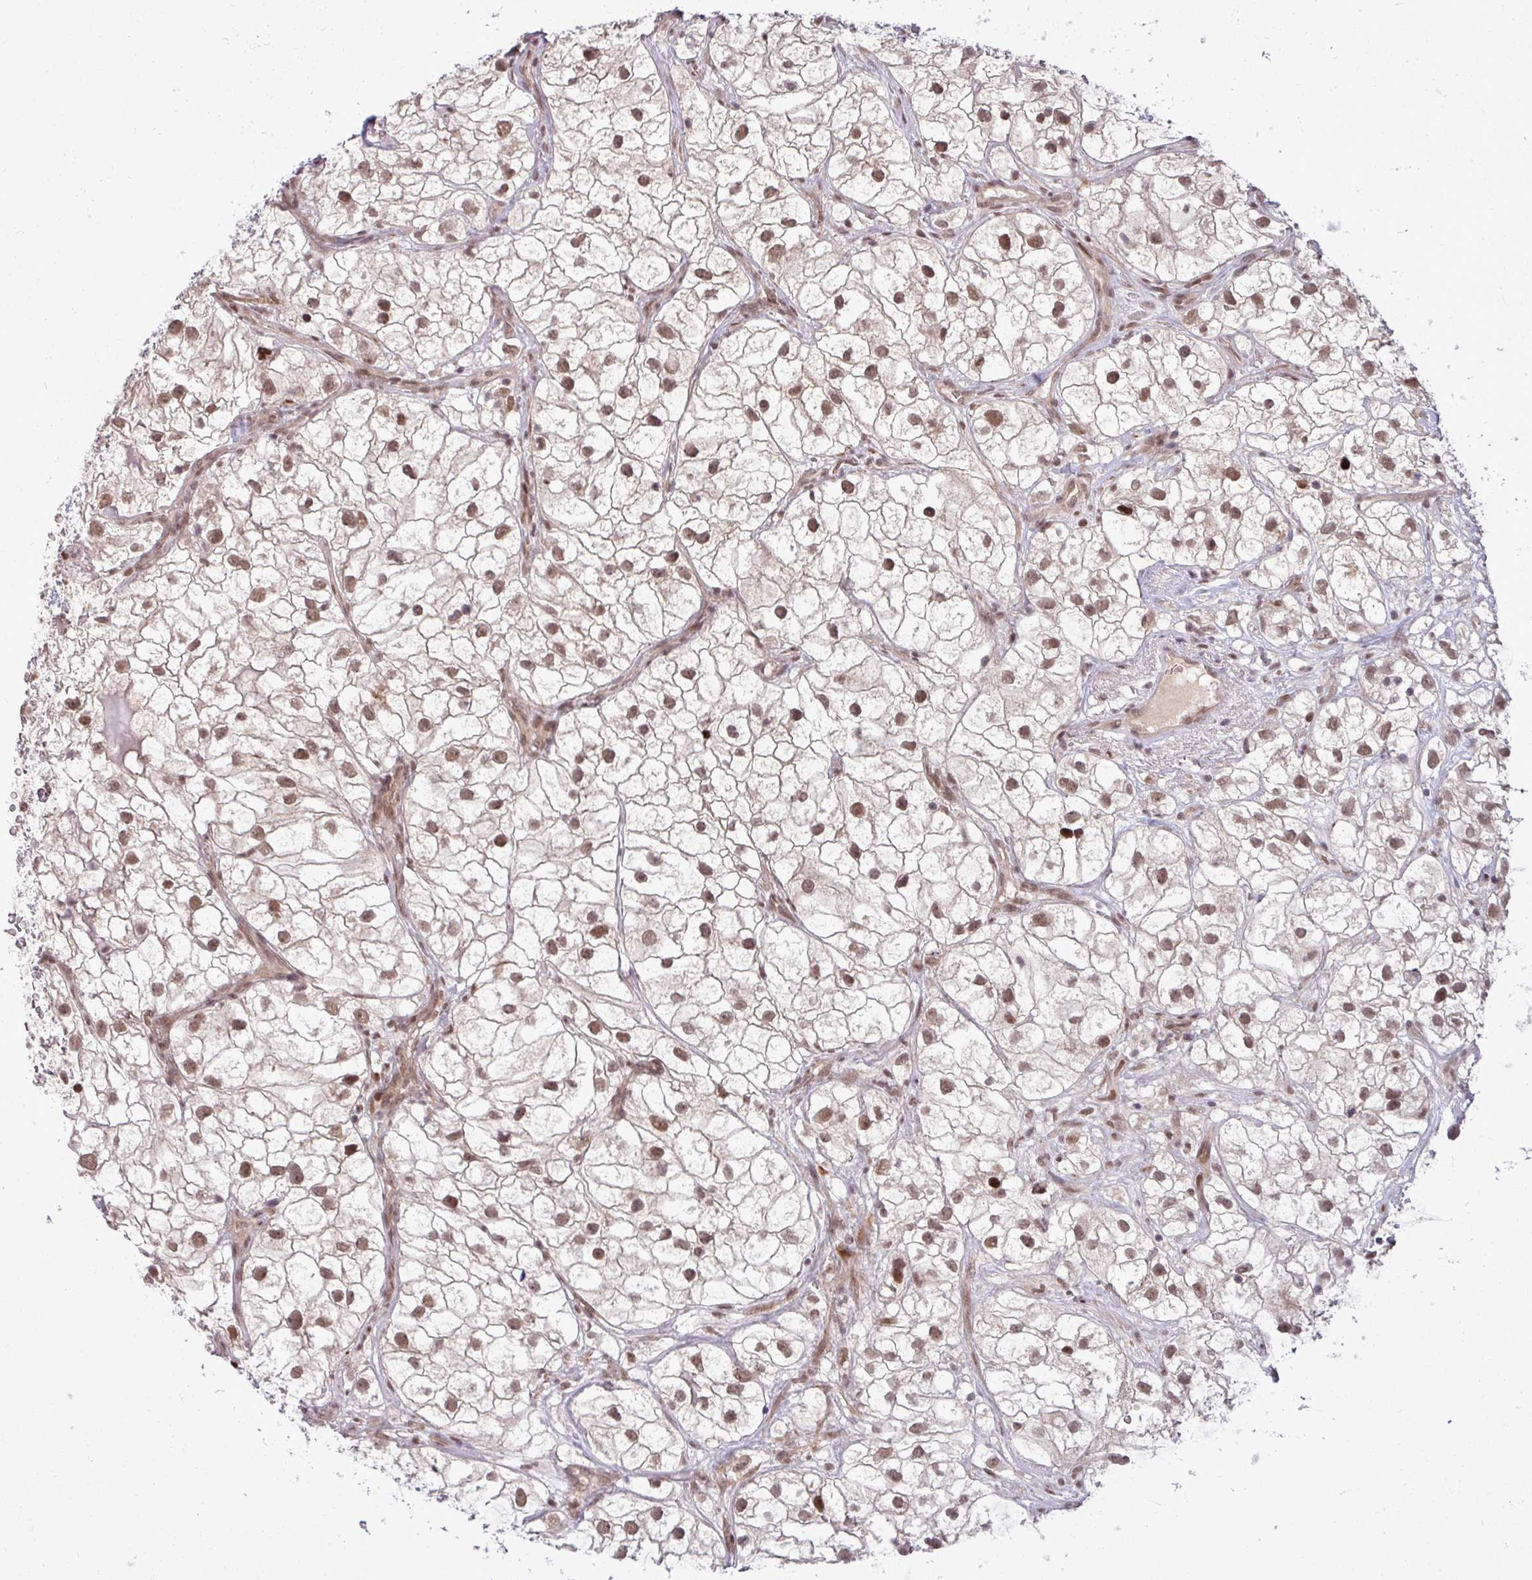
{"staining": {"intensity": "moderate", "quantity": ">75%", "location": "nuclear"}, "tissue": "renal cancer", "cell_type": "Tumor cells", "image_type": "cancer", "snomed": [{"axis": "morphology", "description": "Adenocarcinoma, NOS"}, {"axis": "topography", "description": "Kidney"}], "caption": "IHC of renal cancer (adenocarcinoma) displays medium levels of moderate nuclear expression in approximately >75% of tumor cells. (DAB (3,3'-diaminobenzidine) = brown stain, brightfield microscopy at high magnification).", "gene": "PTPN20", "patient": {"sex": "male", "age": 59}}